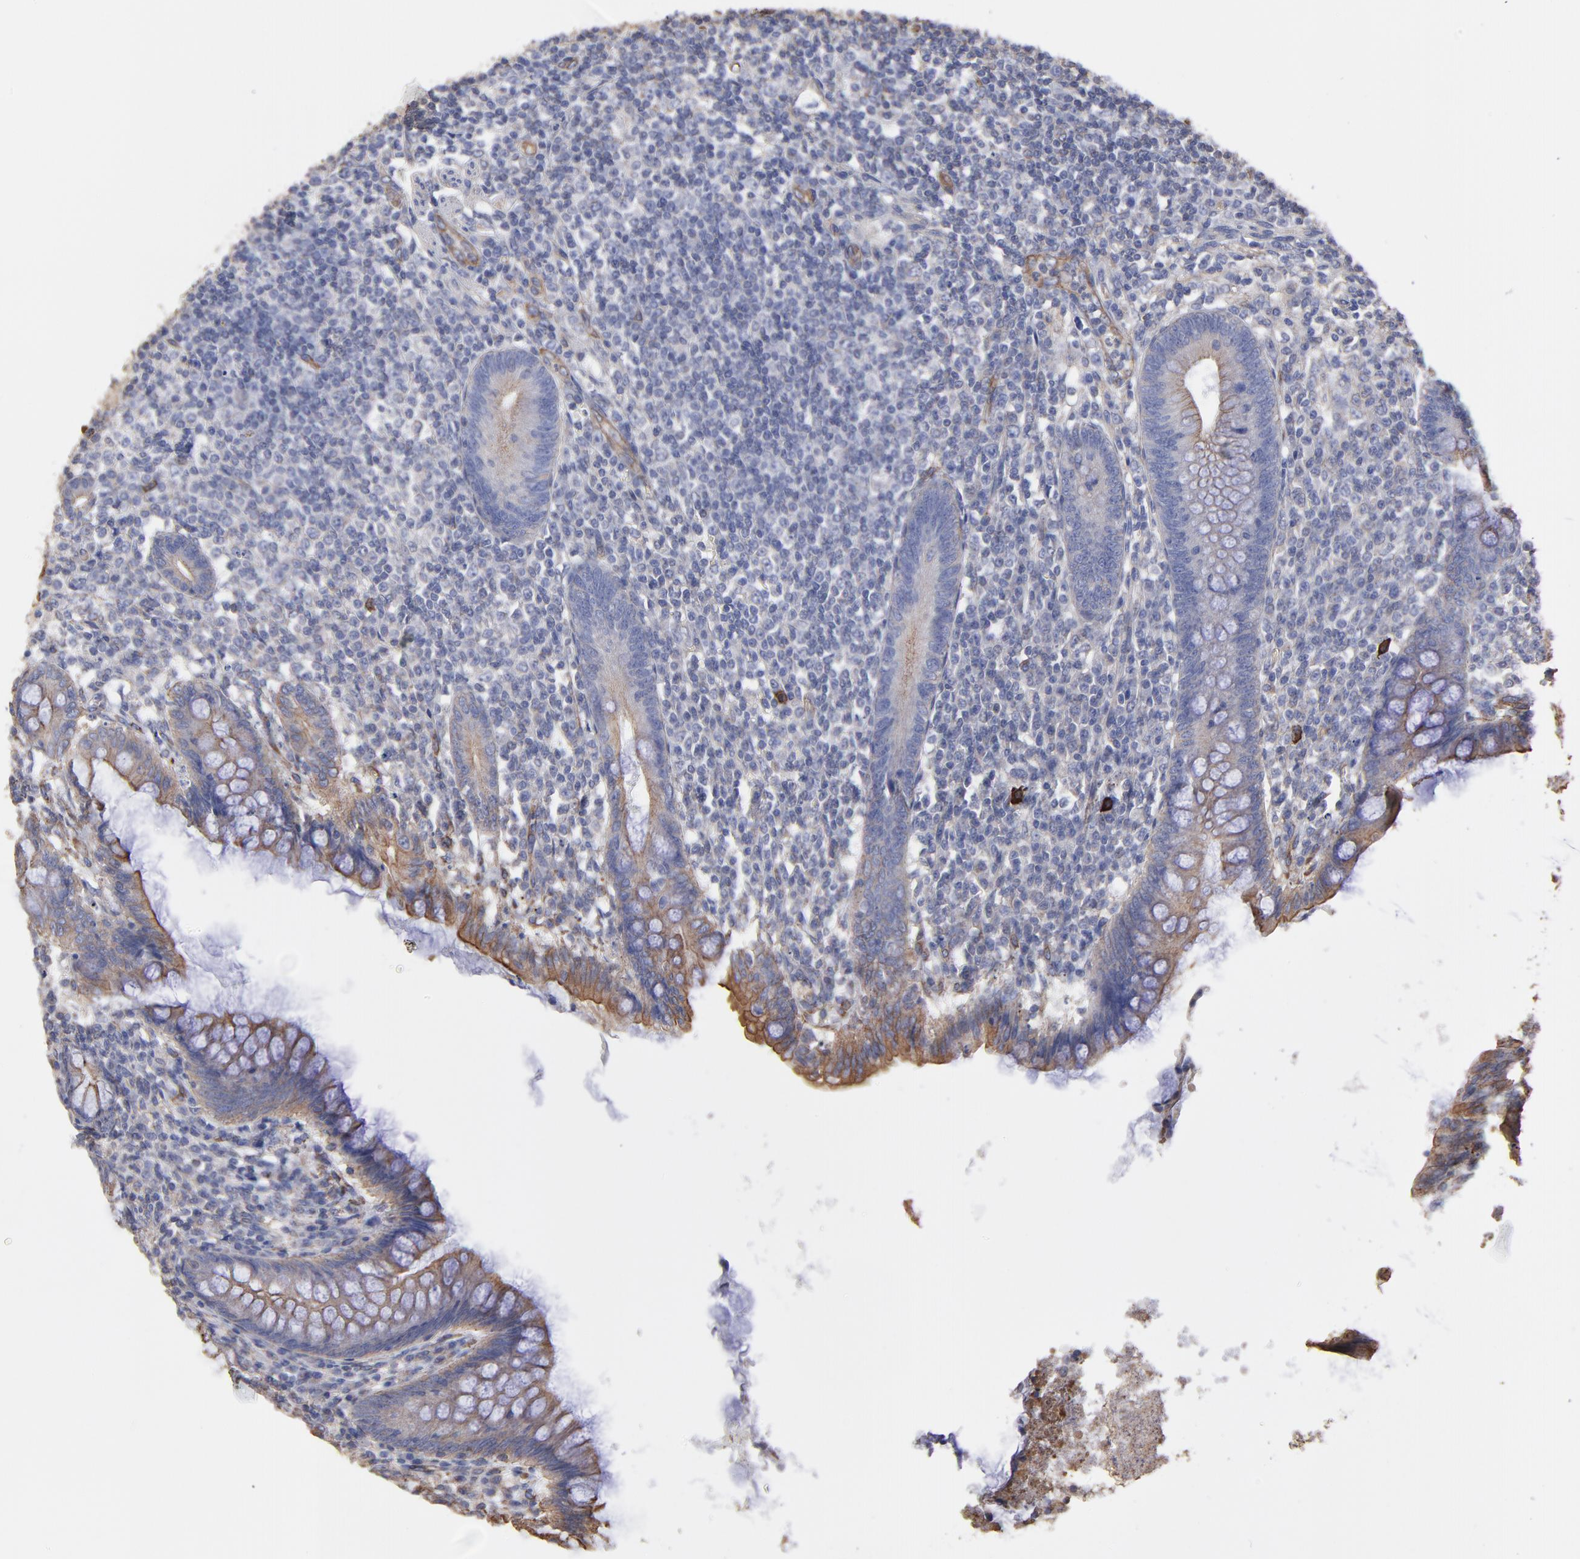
{"staining": {"intensity": "moderate", "quantity": ">75%", "location": "cytoplasmic/membranous"}, "tissue": "appendix", "cell_type": "Glandular cells", "image_type": "normal", "snomed": [{"axis": "morphology", "description": "Normal tissue, NOS"}, {"axis": "topography", "description": "Appendix"}], "caption": "Appendix stained with IHC displays moderate cytoplasmic/membranous staining in approximately >75% of glandular cells. The staining was performed using DAB (3,3'-diaminobenzidine), with brown indicating positive protein expression. Nuclei are stained blue with hematoxylin.", "gene": "LRCH2", "patient": {"sex": "female", "age": 66}}